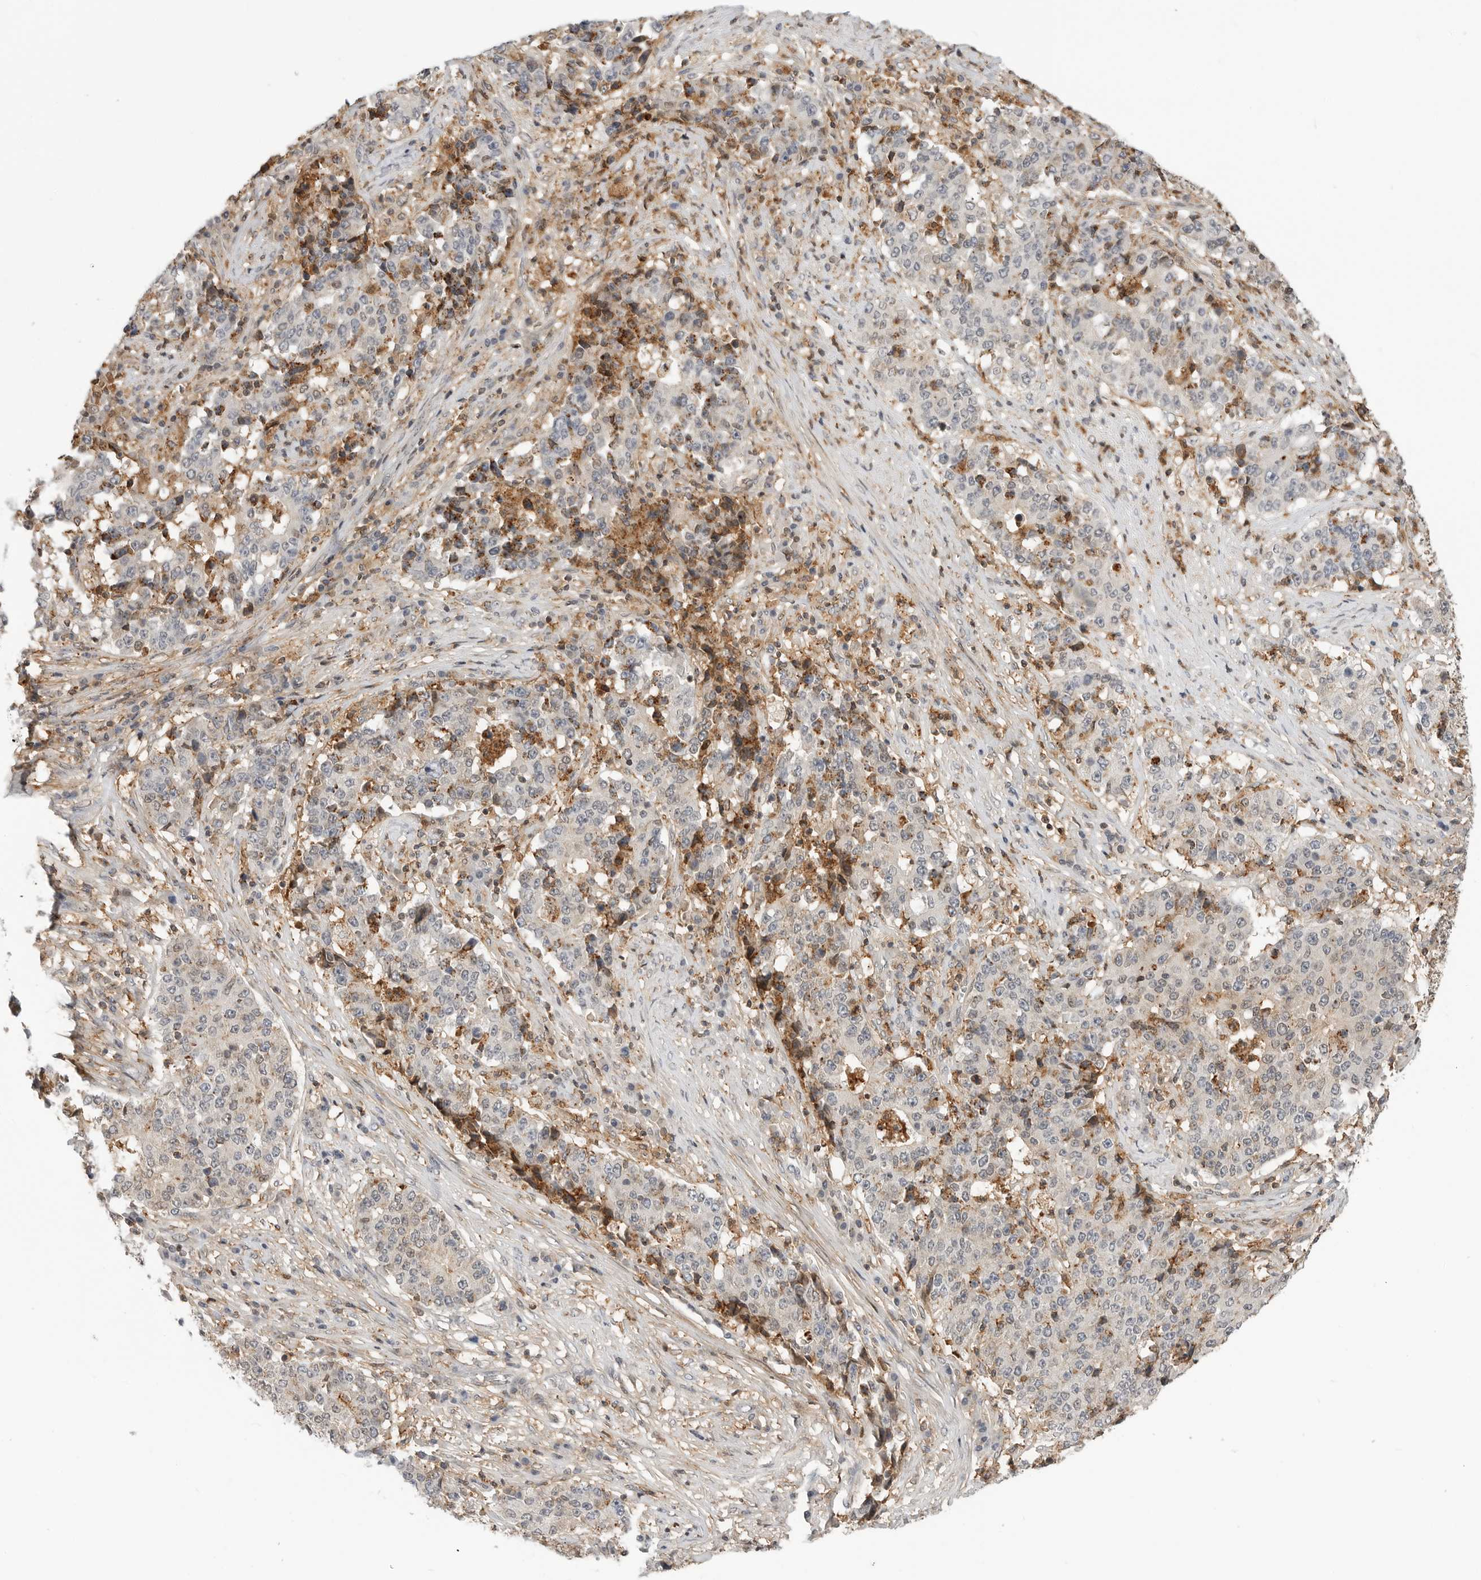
{"staining": {"intensity": "weak", "quantity": "<25%", "location": "cytoplasmic/membranous"}, "tissue": "stomach cancer", "cell_type": "Tumor cells", "image_type": "cancer", "snomed": [{"axis": "morphology", "description": "Adenocarcinoma, NOS"}, {"axis": "topography", "description": "Stomach"}], "caption": "A micrograph of adenocarcinoma (stomach) stained for a protein demonstrates no brown staining in tumor cells.", "gene": "ANXA11", "patient": {"sex": "male", "age": 59}}